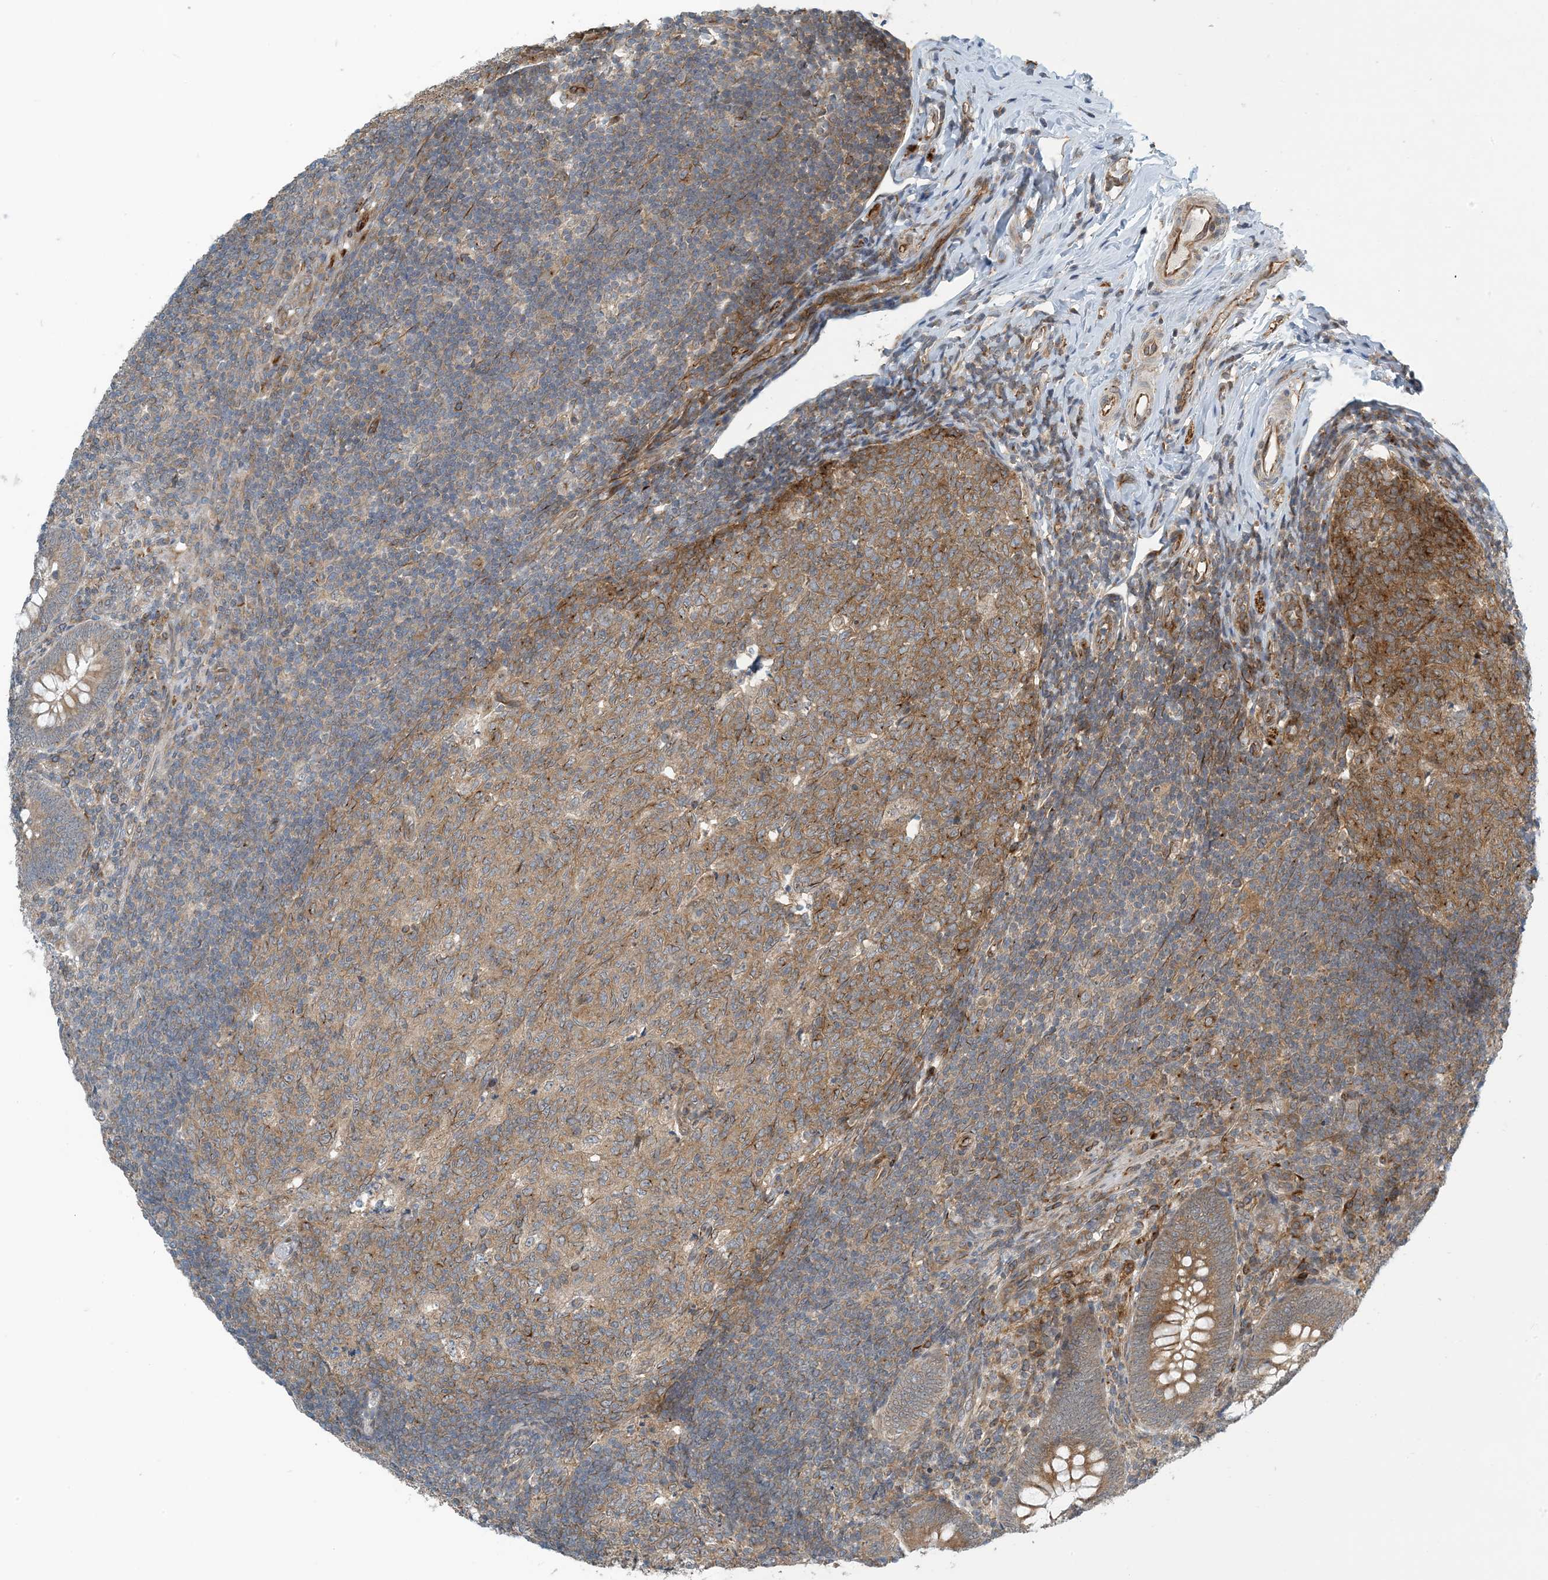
{"staining": {"intensity": "moderate", "quantity": ">75%", "location": "cytoplasmic/membranous"}, "tissue": "appendix", "cell_type": "Glandular cells", "image_type": "normal", "snomed": [{"axis": "morphology", "description": "Normal tissue, NOS"}, {"axis": "topography", "description": "Appendix"}], "caption": "A high-resolution micrograph shows immunohistochemistry (IHC) staining of benign appendix, which displays moderate cytoplasmic/membranous staining in approximately >75% of glandular cells.", "gene": "ZBTB3", "patient": {"sex": "male", "age": 14}}